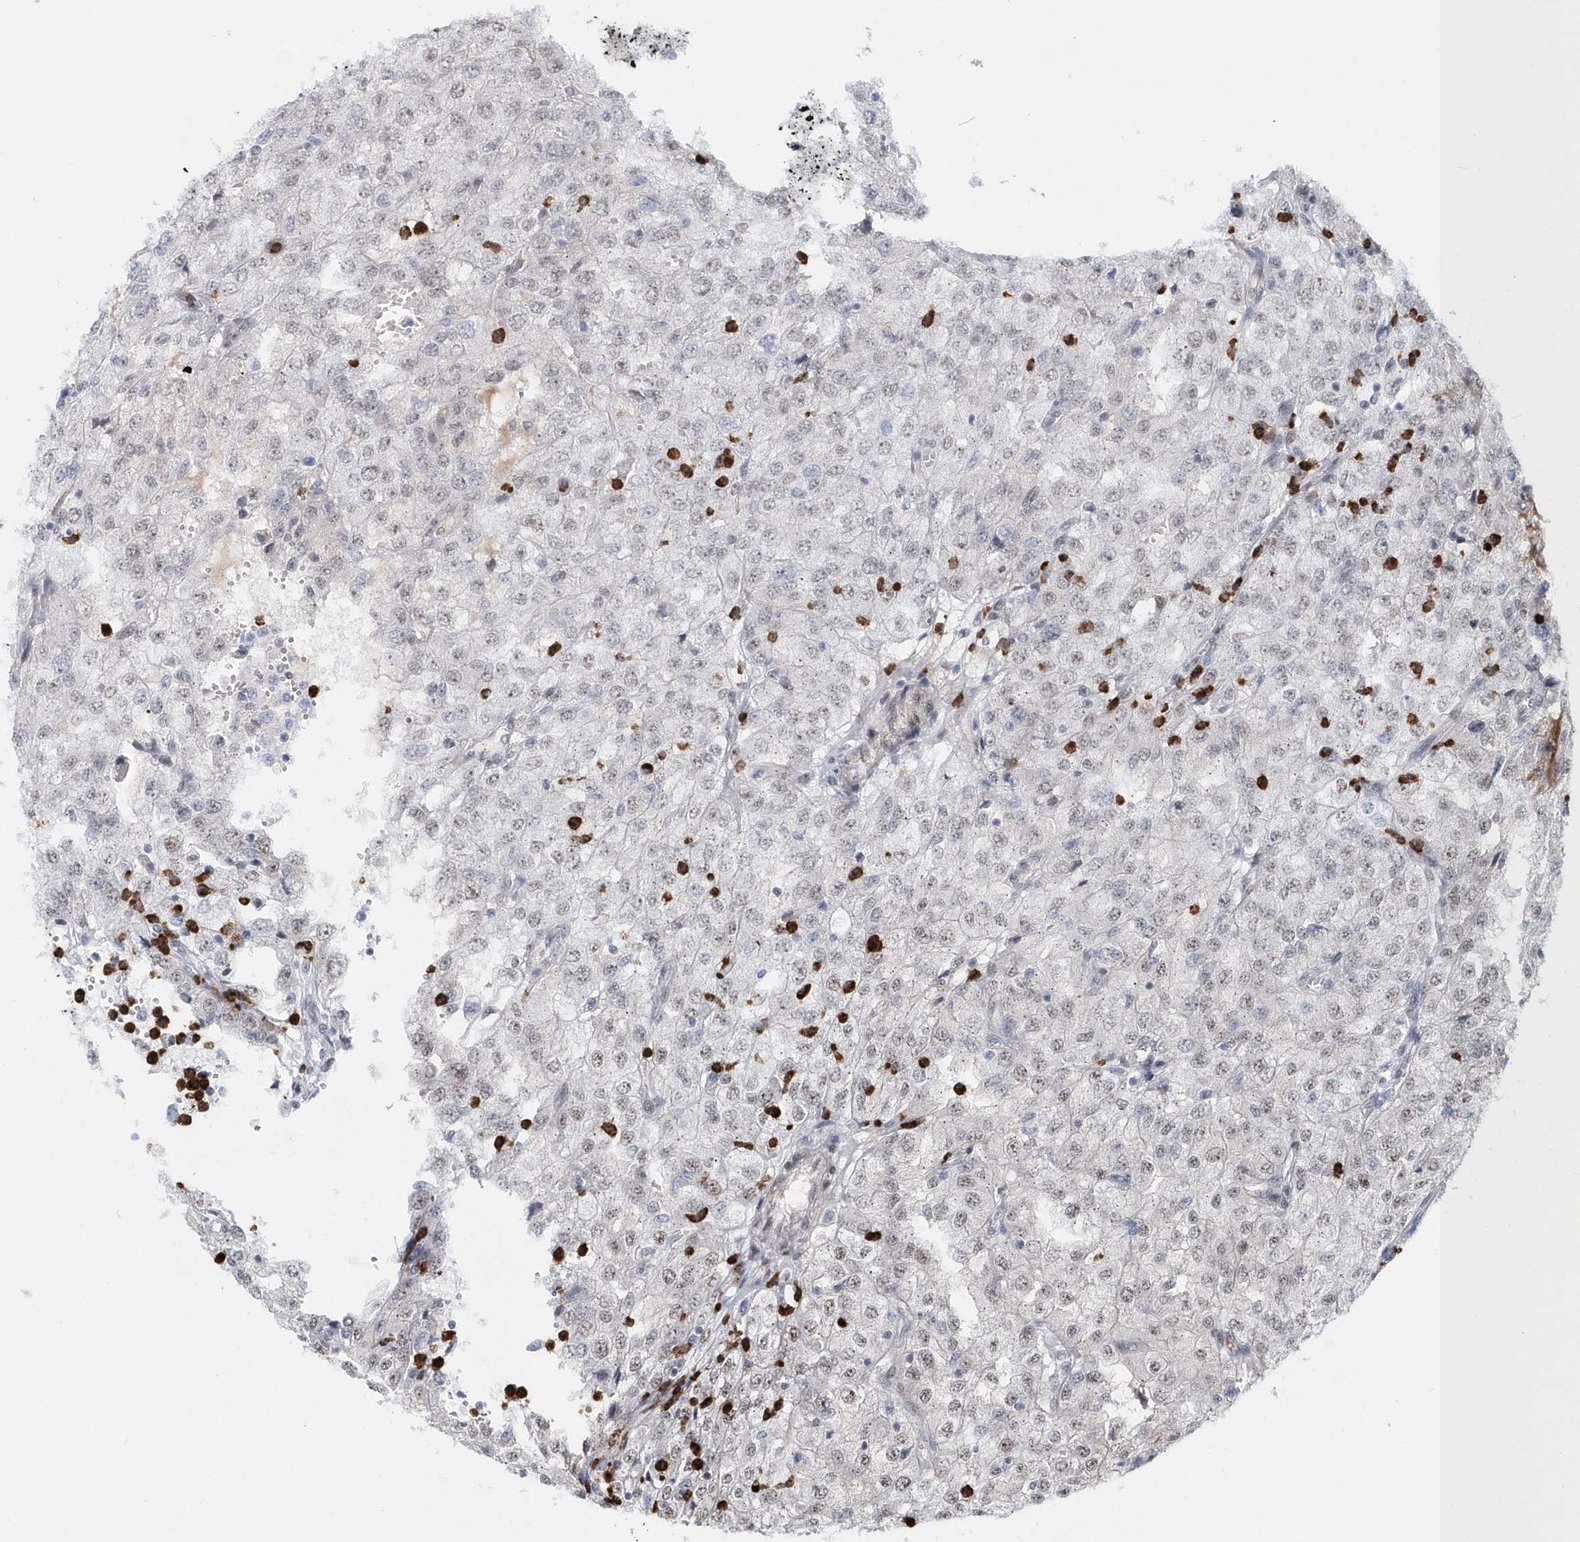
{"staining": {"intensity": "weak", "quantity": "<25%", "location": "nuclear"}, "tissue": "renal cancer", "cell_type": "Tumor cells", "image_type": "cancer", "snomed": [{"axis": "morphology", "description": "Adenocarcinoma, NOS"}, {"axis": "topography", "description": "Kidney"}], "caption": "Immunohistochemistry of renal cancer displays no staining in tumor cells.", "gene": "ASCL4", "patient": {"sex": "female", "age": 54}}